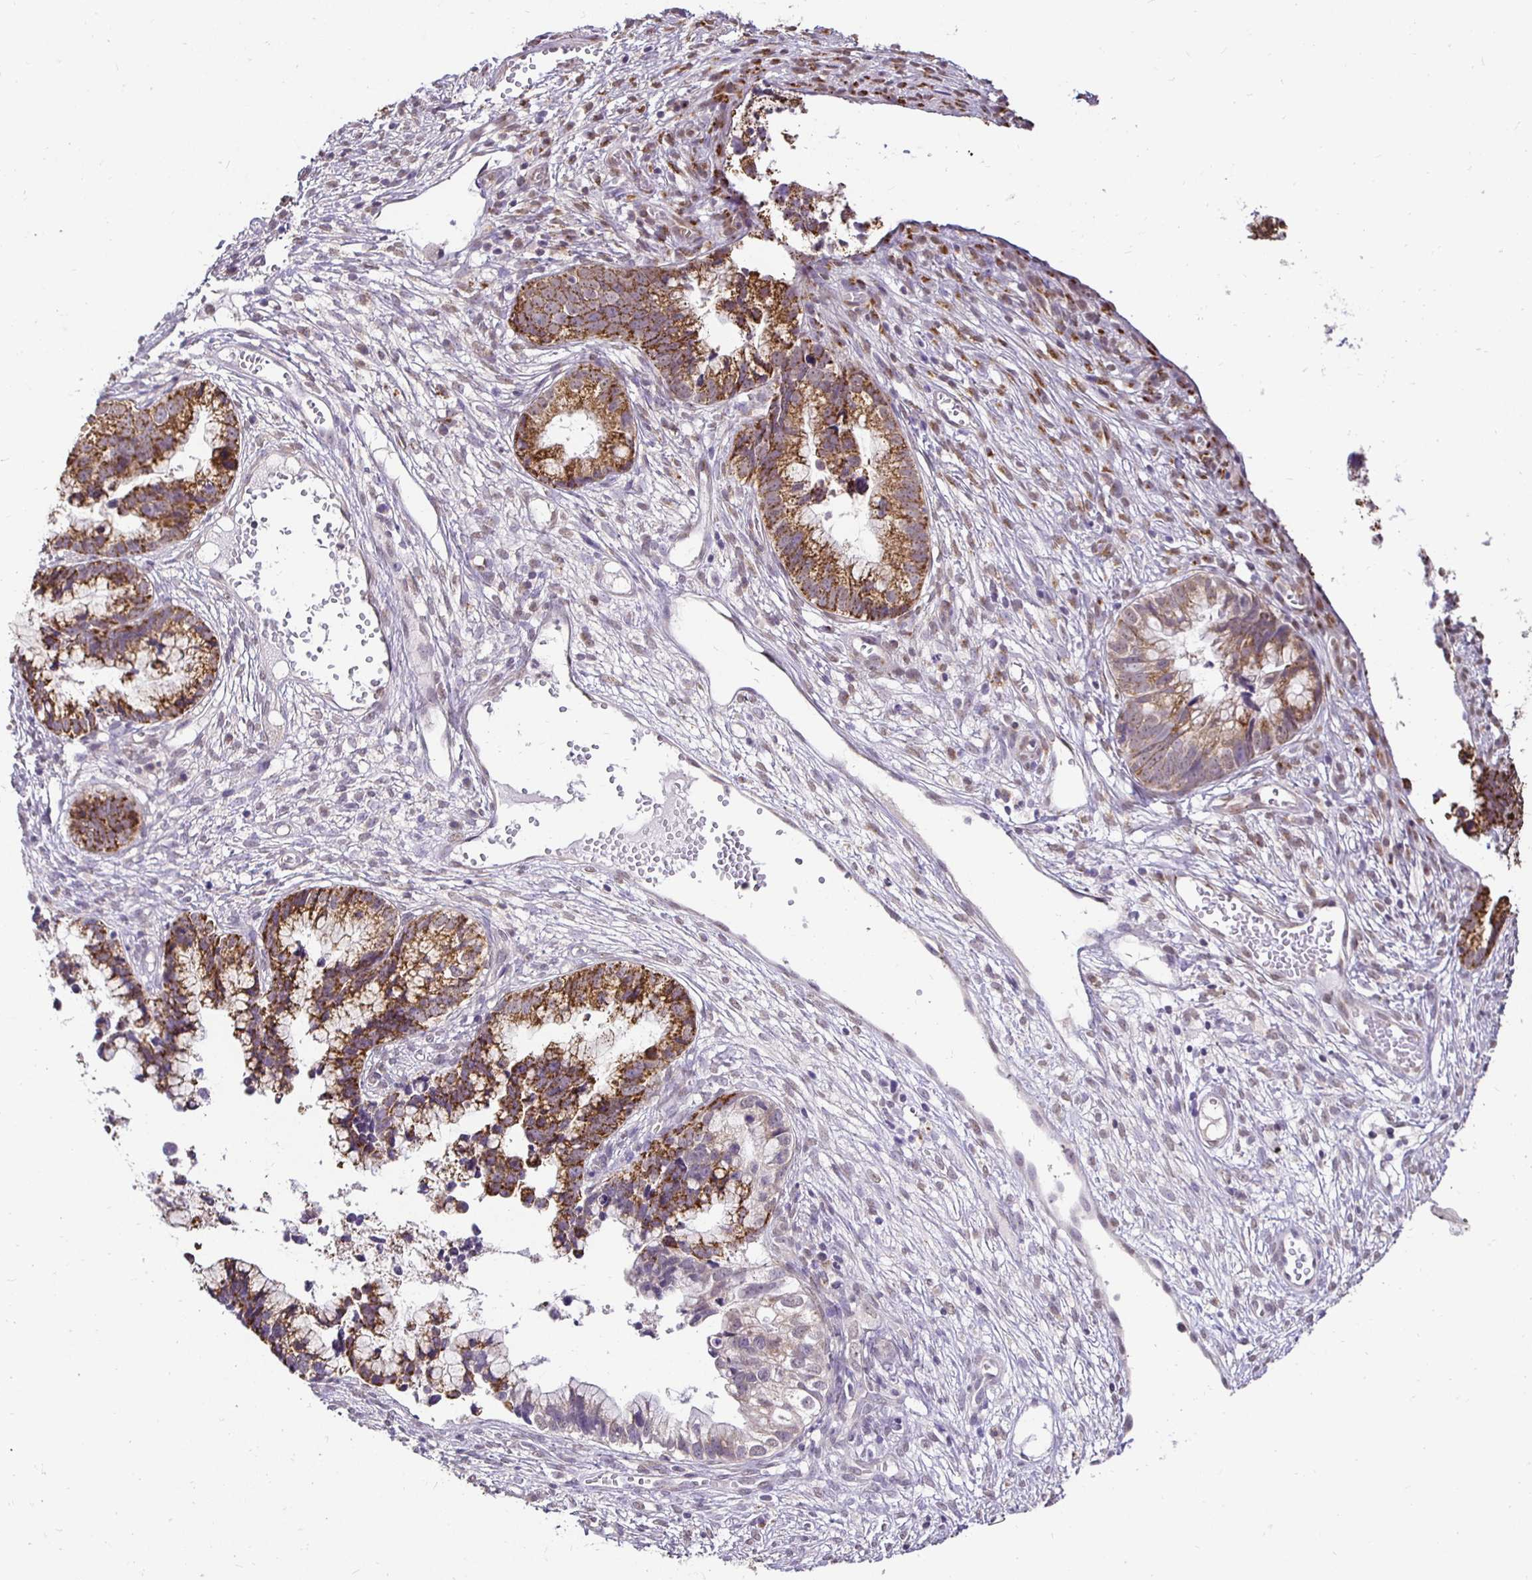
{"staining": {"intensity": "moderate", "quantity": ">75%", "location": "cytoplasmic/membranous"}, "tissue": "cervical cancer", "cell_type": "Tumor cells", "image_type": "cancer", "snomed": [{"axis": "morphology", "description": "Adenocarcinoma, NOS"}, {"axis": "topography", "description": "Cervix"}], "caption": "Brown immunohistochemical staining in cervical adenocarcinoma exhibits moderate cytoplasmic/membranous expression in about >75% of tumor cells.", "gene": "RHEBL1", "patient": {"sex": "female", "age": 44}}